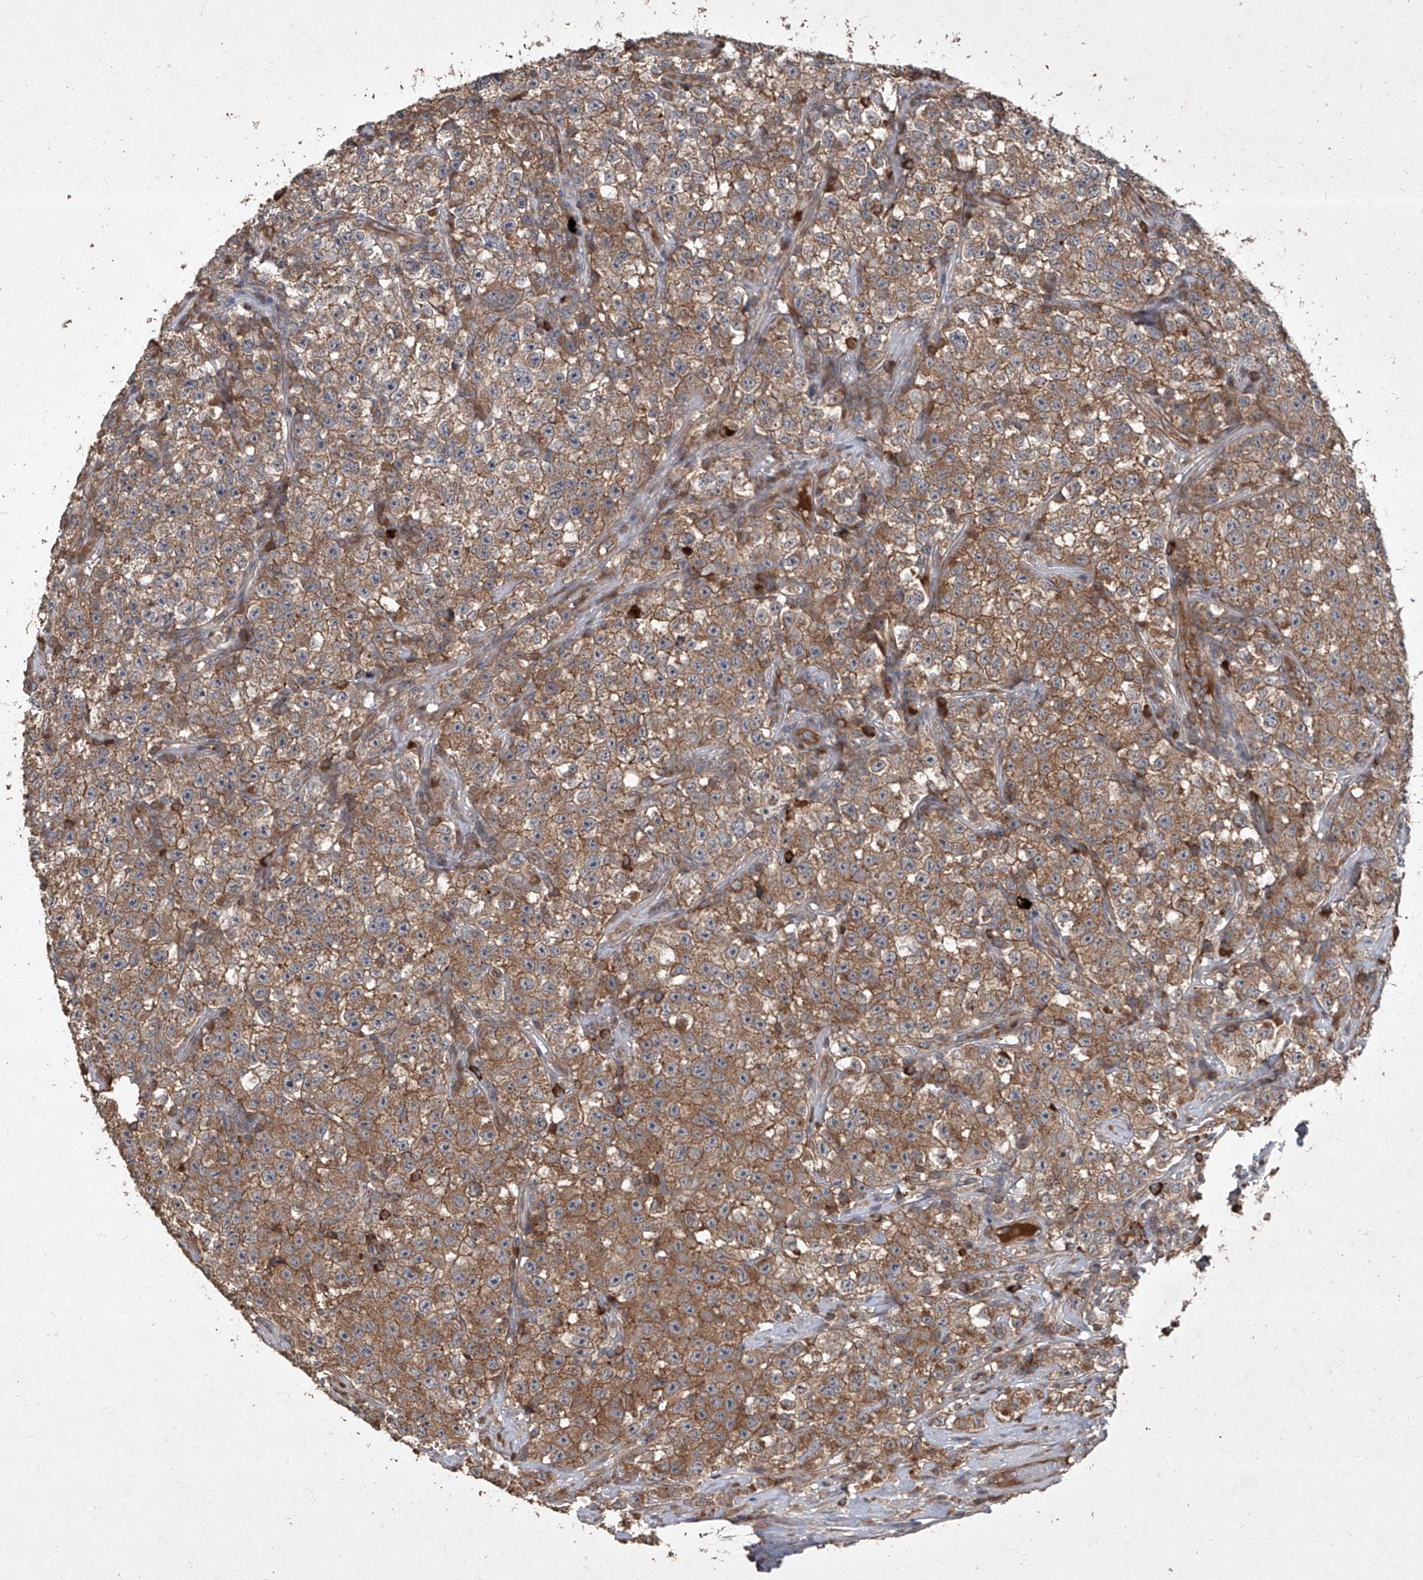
{"staining": {"intensity": "moderate", "quantity": ">75%", "location": "cytoplasmic/membranous"}, "tissue": "testis cancer", "cell_type": "Tumor cells", "image_type": "cancer", "snomed": [{"axis": "morphology", "description": "Seminoma, NOS"}, {"axis": "topography", "description": "Testis"}], "caption": "Approximately >75% of tumor cells in human testis seminoma show moderate cytoplasmic/membranous protein positivity as visualized by brown immunohistochemical staining.", "gene": "CCN1", "patient": {"sex": "male", "age": 22}}